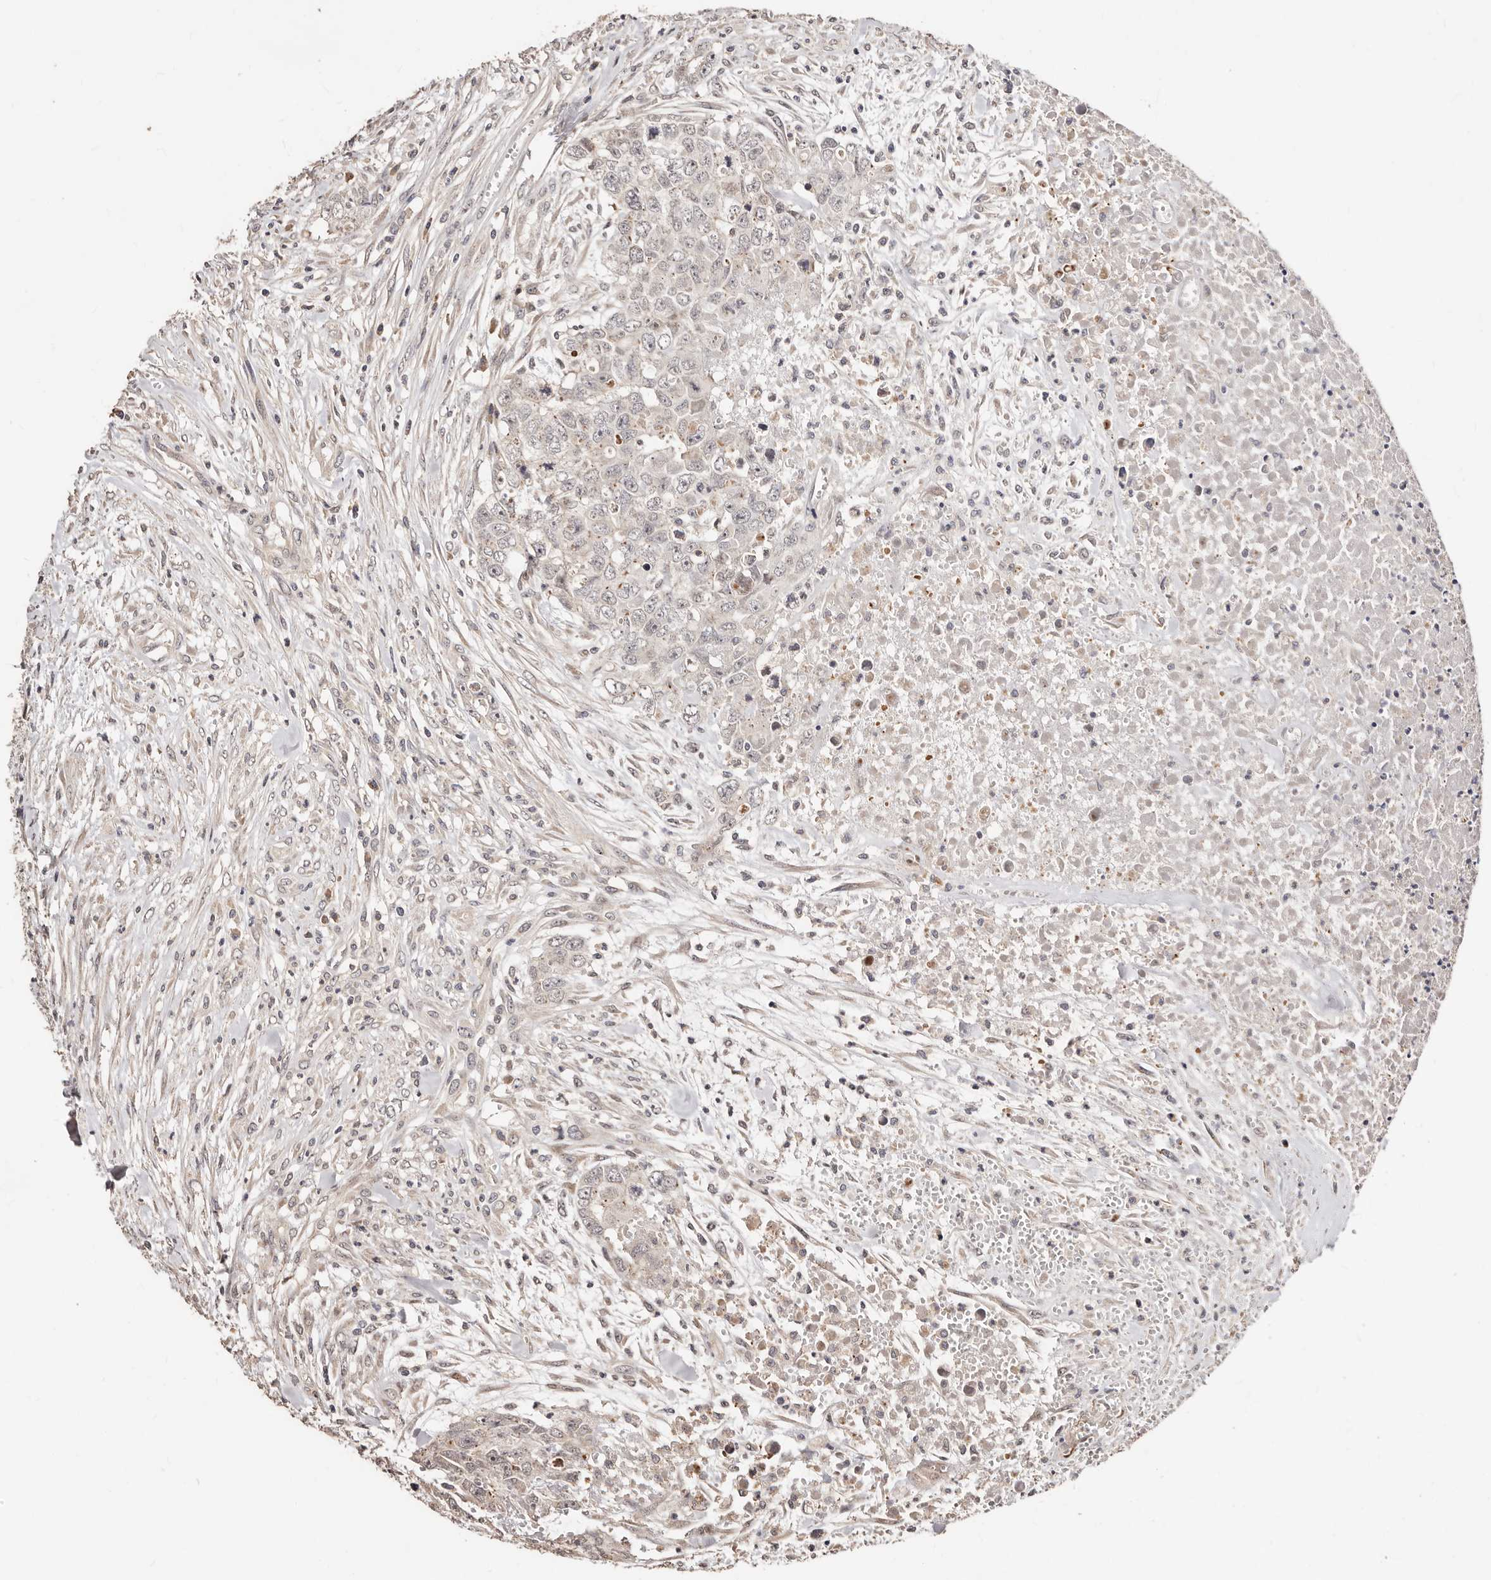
{"staining": {"intensity": "negative", "quantity": "none", "location": "none"}, "tissue": "testis cancer", "cell_type": "Tumor cells", "image_type": "cancer", "snomed": [{"axis": "morphology", "description": "Carcinoma, Embryonal, NOS"}, {"axis": "topography", "description": "Testis"}], "caption": "Immunohistochemistry (IHC) histopathology image of human testis cancer (embryonal carcinoma) stained for a protein (brown), which reveals no positivity in tumor cells. (DAB immunohistochemistry, high magnification).", "gene": "APOL6", "patient": {"sex": "male", "age": 28}}